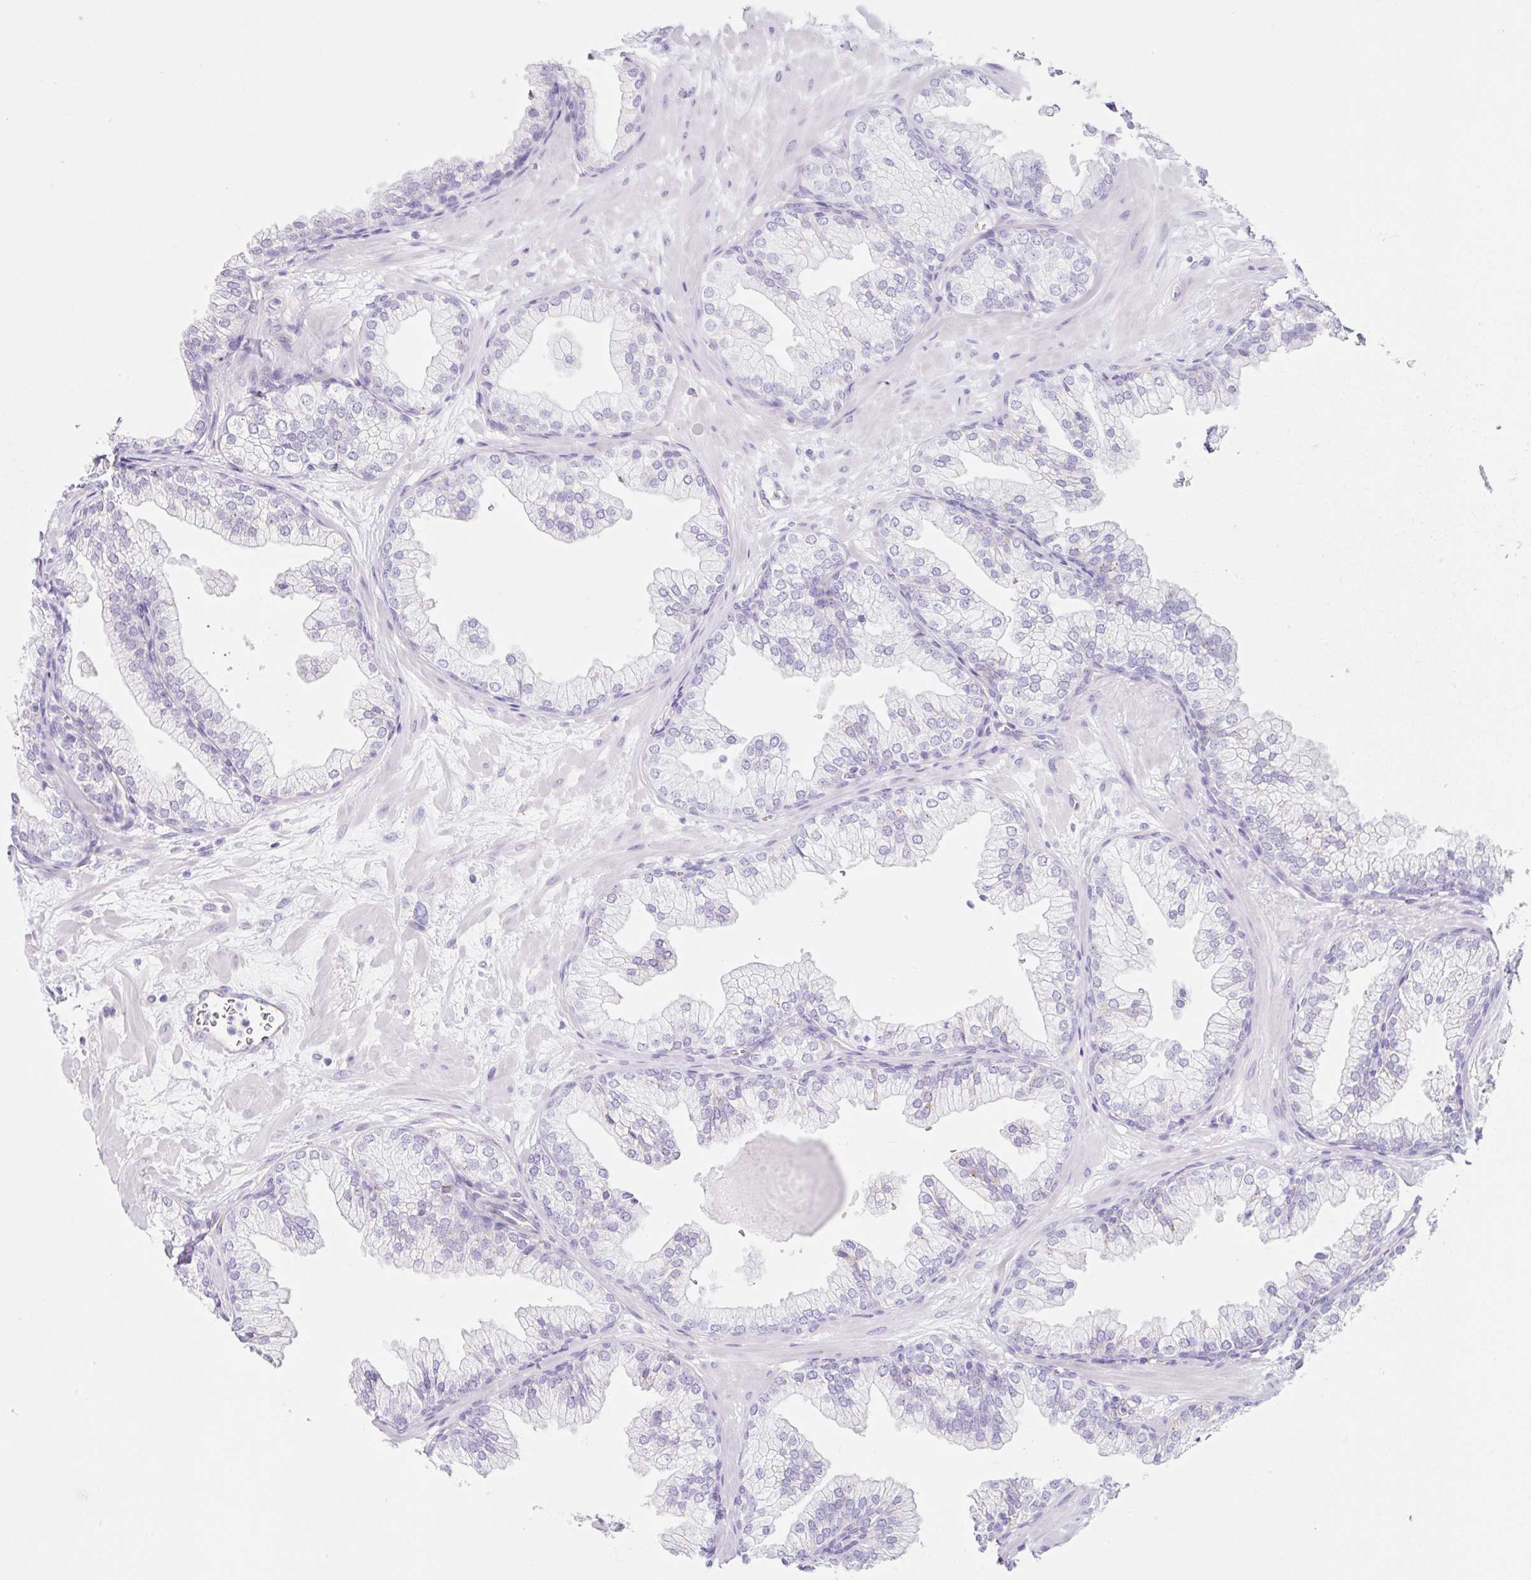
{"staining": {"intensity": "negative", "quantity": "none", "location": "none"}, "tissue": "prostate", "cell_type": "Glandular cells", "image_type": "normal", "snomed": [{"axis": "morphology", "description": "Normal tissue, NOS"}, {"axis": "topography", "description": "Prostate"}, {"axis": "topography", "description": "Peripheral nerve tissue"}], "caption": "Immunohistochemistry (IHC) histopathology image of benign prostate: prostate stained with DAB shows no significant protein positivity in glandular cells. (Immunohistochemistry (IHC), brightfield microscopy, high magnification).", "gene": "DKK4", "patient": {"sex": "male", "age": 61}}